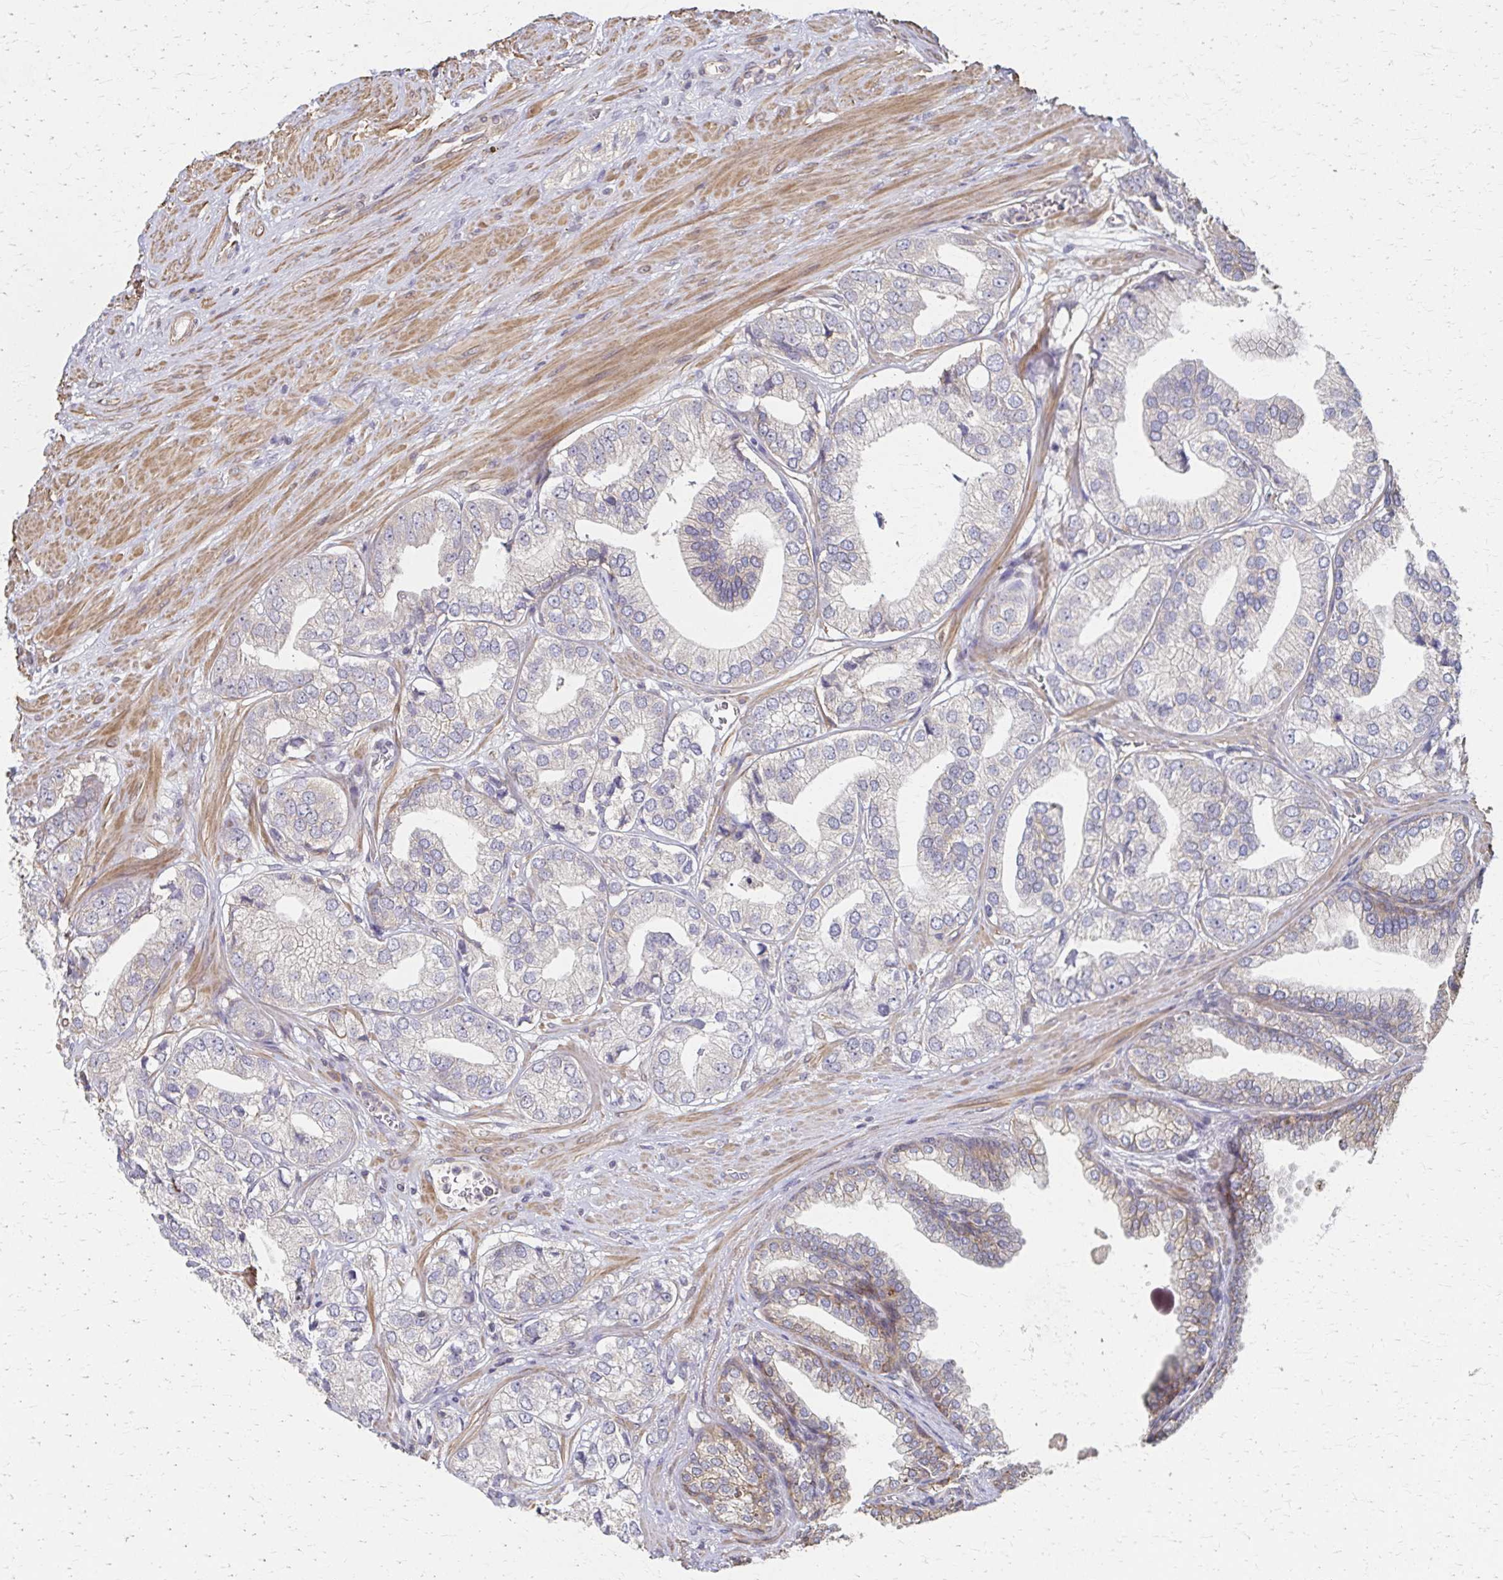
{"staining": {"intensity": "negative", "quantity": "none", "location": "none"}, "tissue": "prostate cancer", "cell_type": "Tumor cells", "image_type": "cancer", "snomed": [{"axis": "morphology", "description": "Adenocarcinoma, High grade"}, {"axis": "topography", "description": "Prostate"}], "caption": "Tumor cells show no significant staining in prostate cancer.", "gene": "EOLA2", "patient": {"sex": "male", "age": 58}}